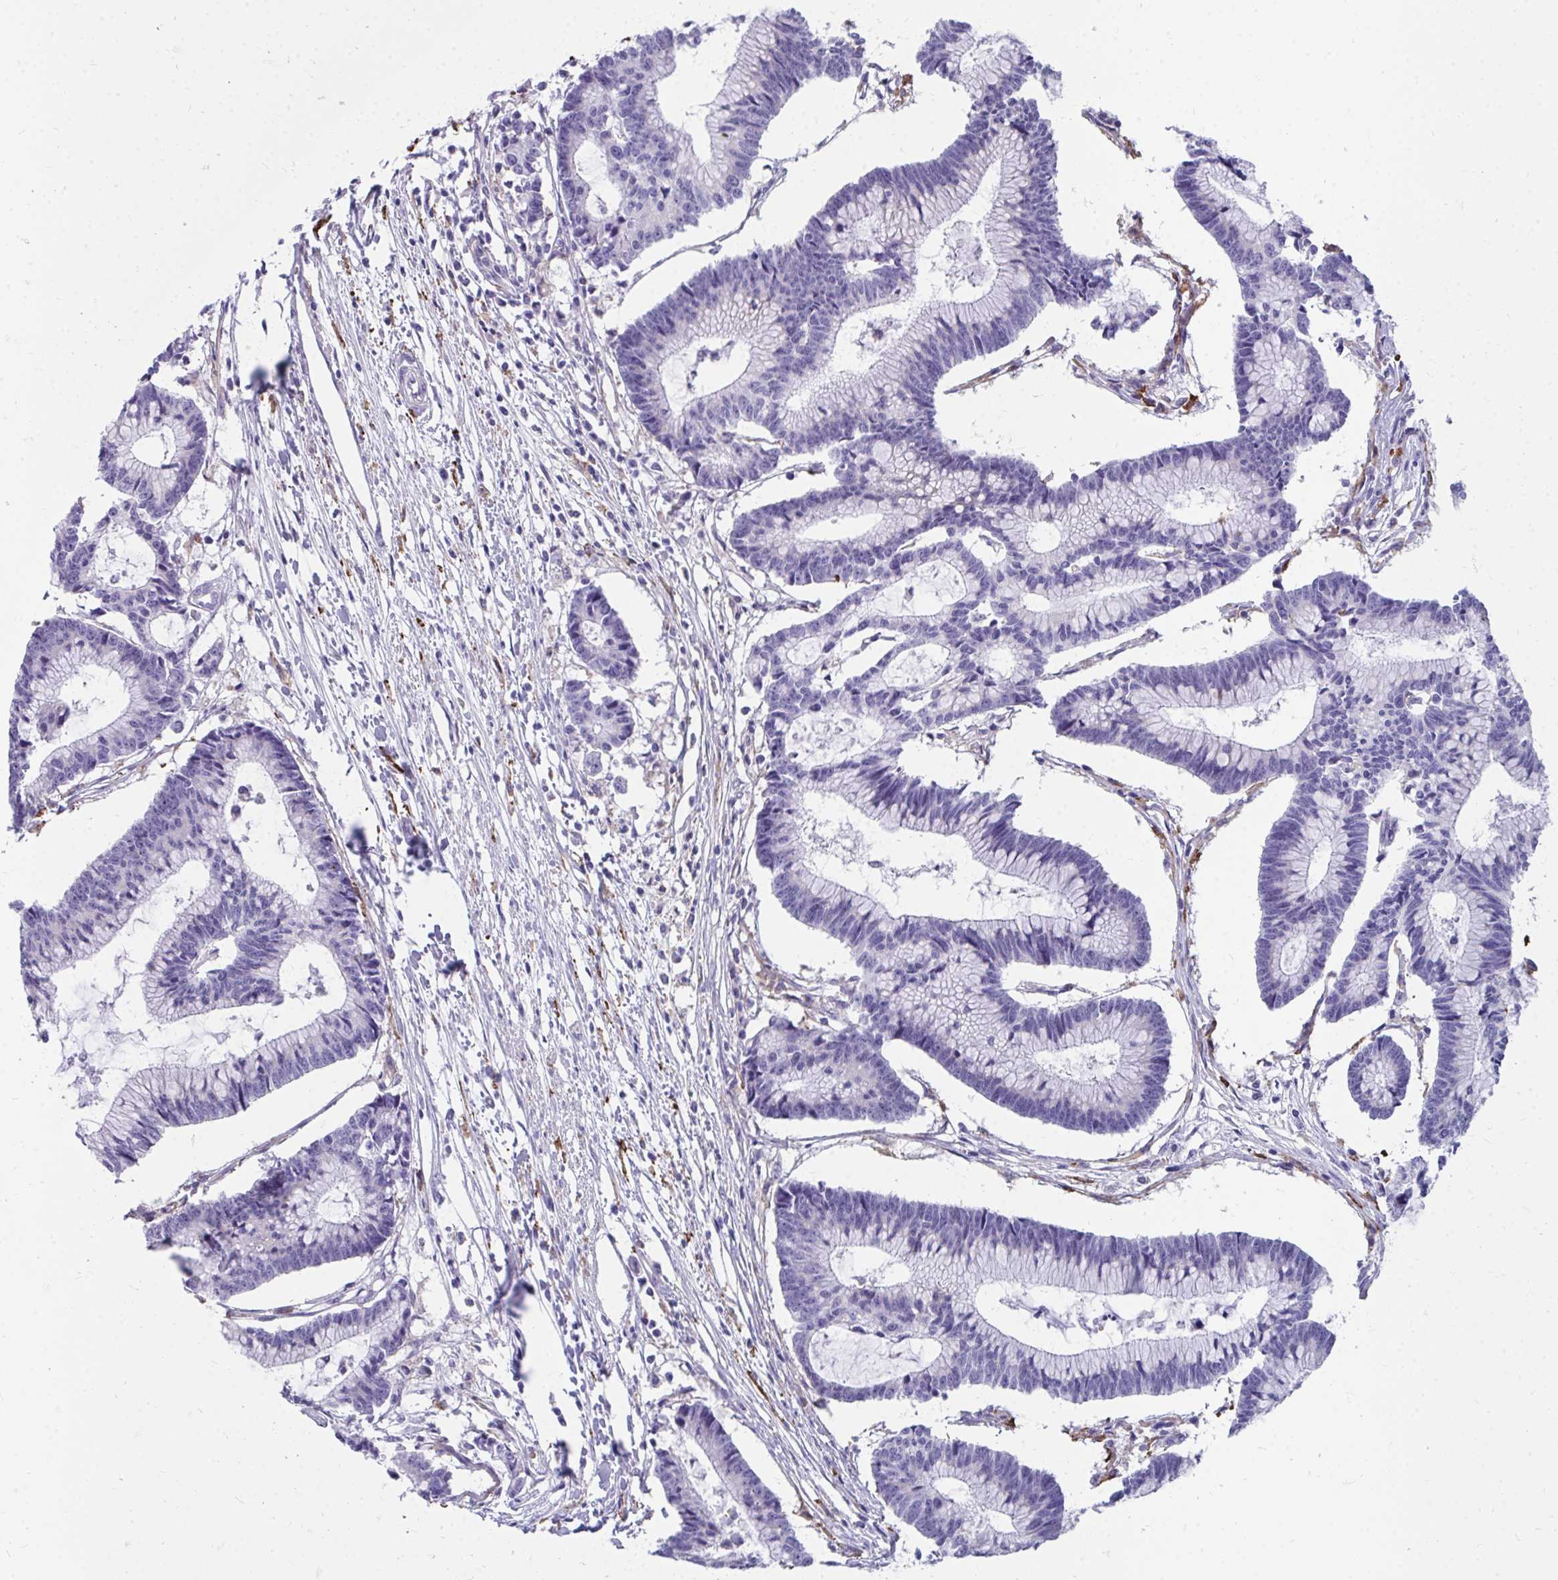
{"staining": {"intensity": "negative", "quantity": "none", "location": "none"}, "tissue": "colorectal cancer", "cell_type": "Tumor cells", "image_type": "cancer", "snomed": [{"axis": "morphology", "description": "Adenocarcinoma, NOS"}, {"axis": "topography", "description": "Colon"}], "caption": "A photomicrograph of colorectal adenocarcinoma stained for a protein demonstrates no brown staining in tumor cells. (Brightfield microscopy of DAB (3,3'-diaminobenzidine) immunohistochemistry at high magnification).", "gene": "CD163", "patient": {"sex": "female", "age": 78}}